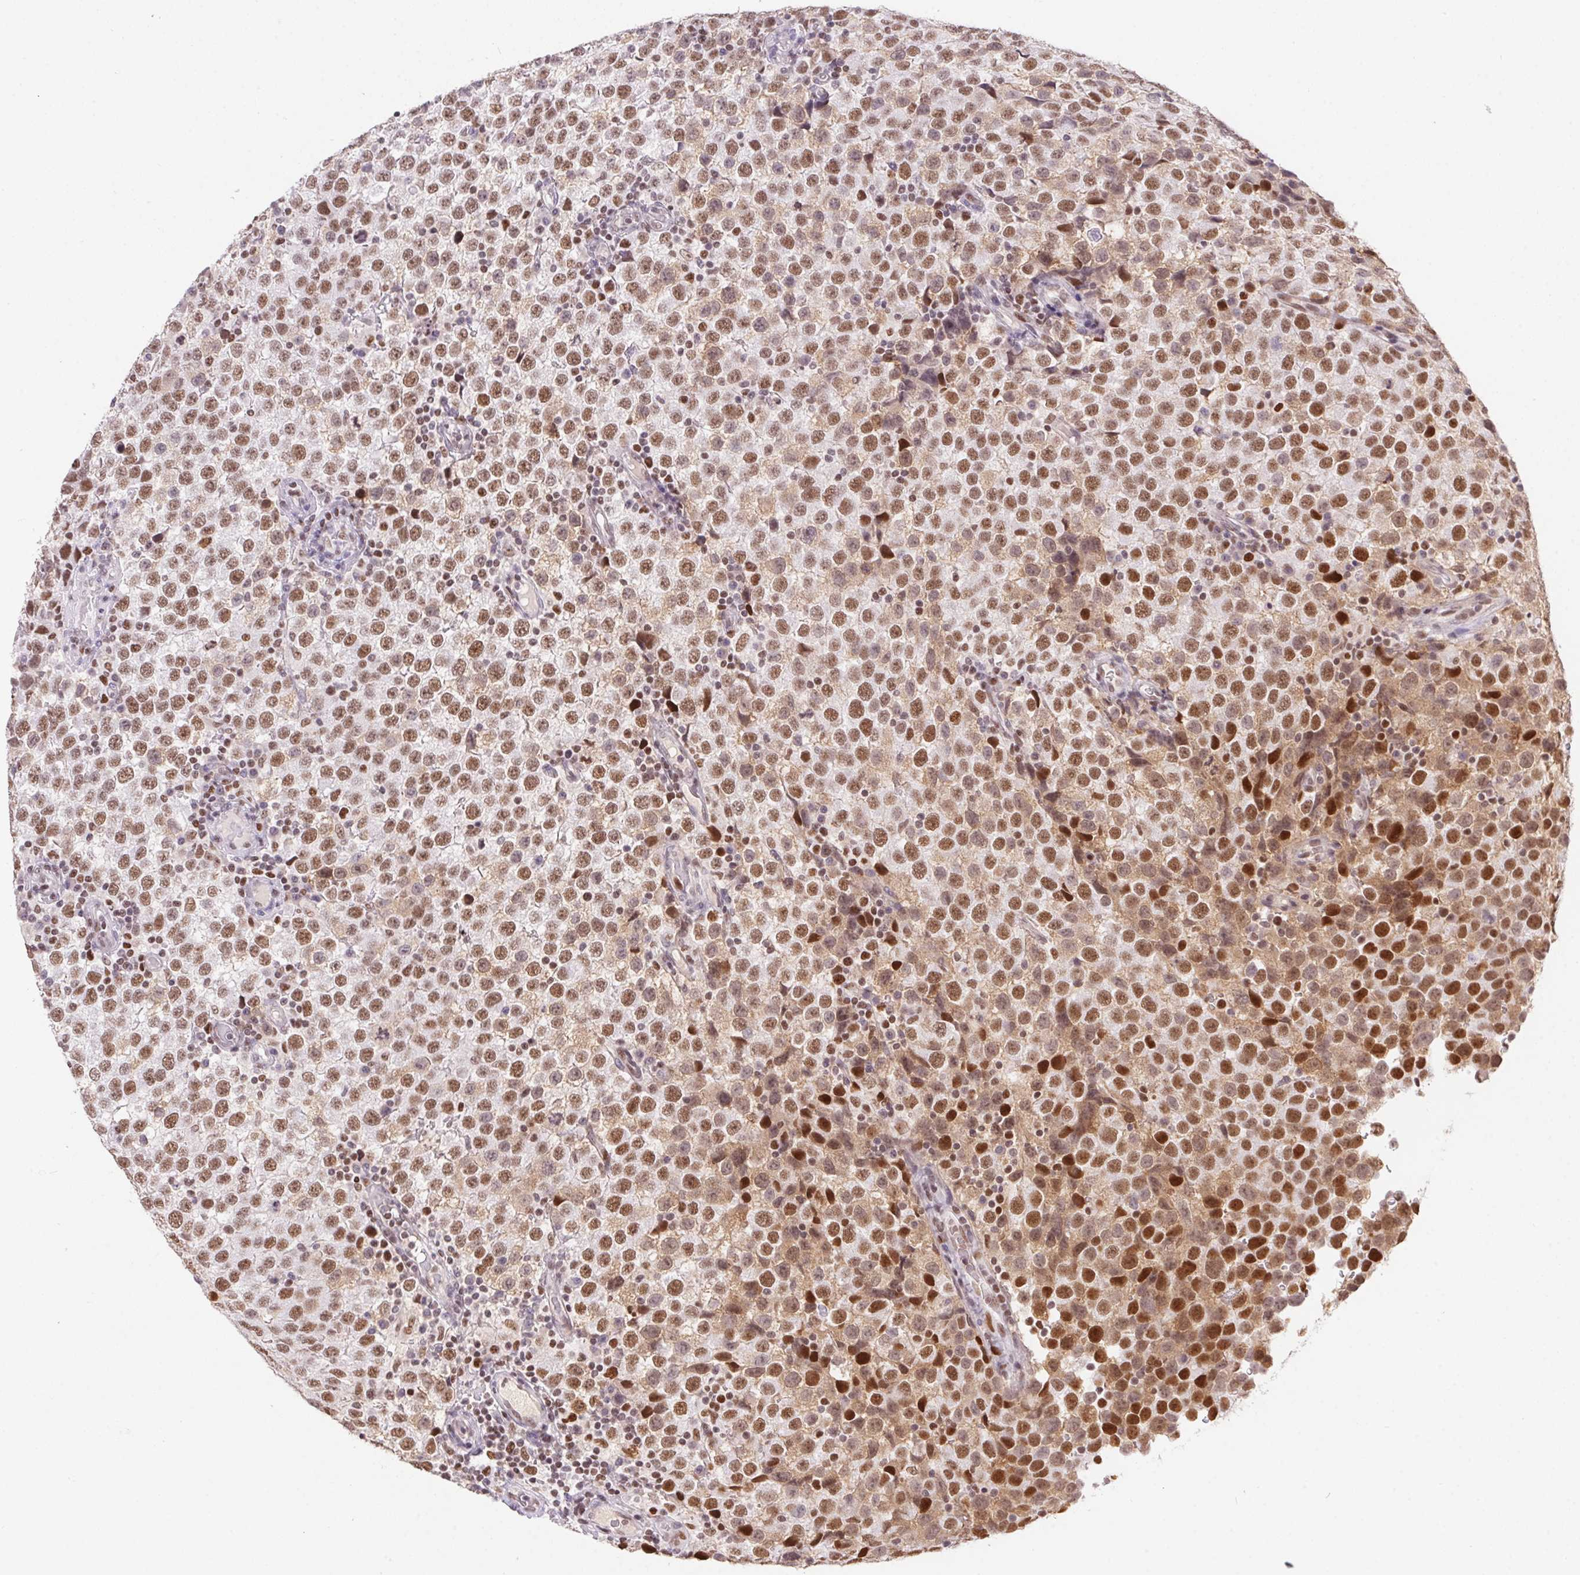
{"staining": {"intensity": "moderate", "quantity": ">75%", "location": "nuclear"}, "tissue": "testis cancer", "cell_type": "Tumor cells", "image_type": "cancer", "snomed": [{"axis": "morphology", "description": "Seminoma, NOS"}, {"axis": "topography", "description": "Testis"}], "caption": "Immunohistochemical staining of testis cancer reveals medium levels of moderate nuclear protein staining in about >75% of tumor cells.", "gene": "POLD3", "patient": {"sex": "male", "age": 34}}